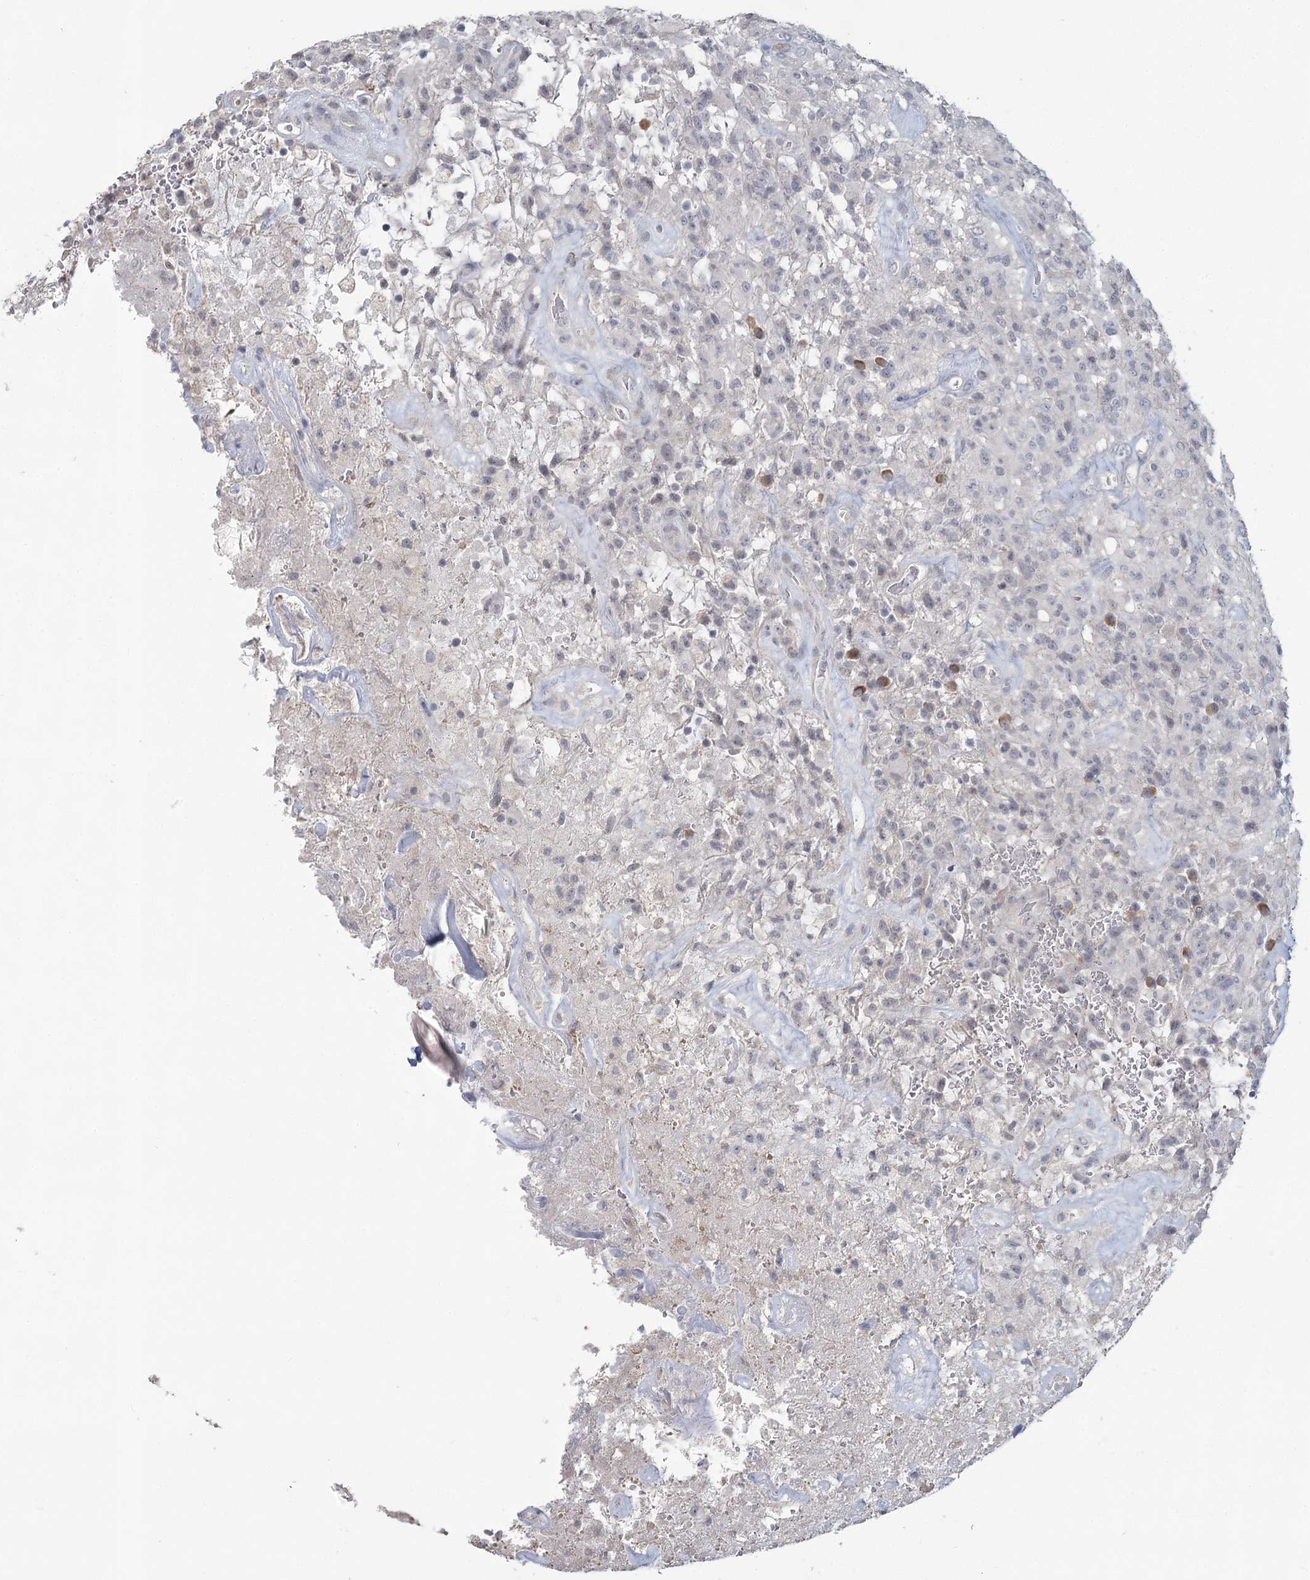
{"staining": {"intensity": "negative", "quantity": "none", "location": "none"}, "tissue": "glioma", "cell_type": "Tumor cells", "image_type": "cancer", "snomed": [{"axis": "morphology", "description": "Glioma, malignant, High grade"}, {"axis": "topography", "description": "Brain"}], "caption": "Immunohistochemistry (IHC) micrograph of neoplastic tissue: human malignant glioma (high-grade) stained with DAB (3,3'-diaminobenzidine) exhibits no significant protein positivity in tumor cells. (DAB immunohistochemistry (IHC) with hematoxylin counter stain).", "gene": "SLC9A3", "patient": {"sex": "female", "age": 57}}